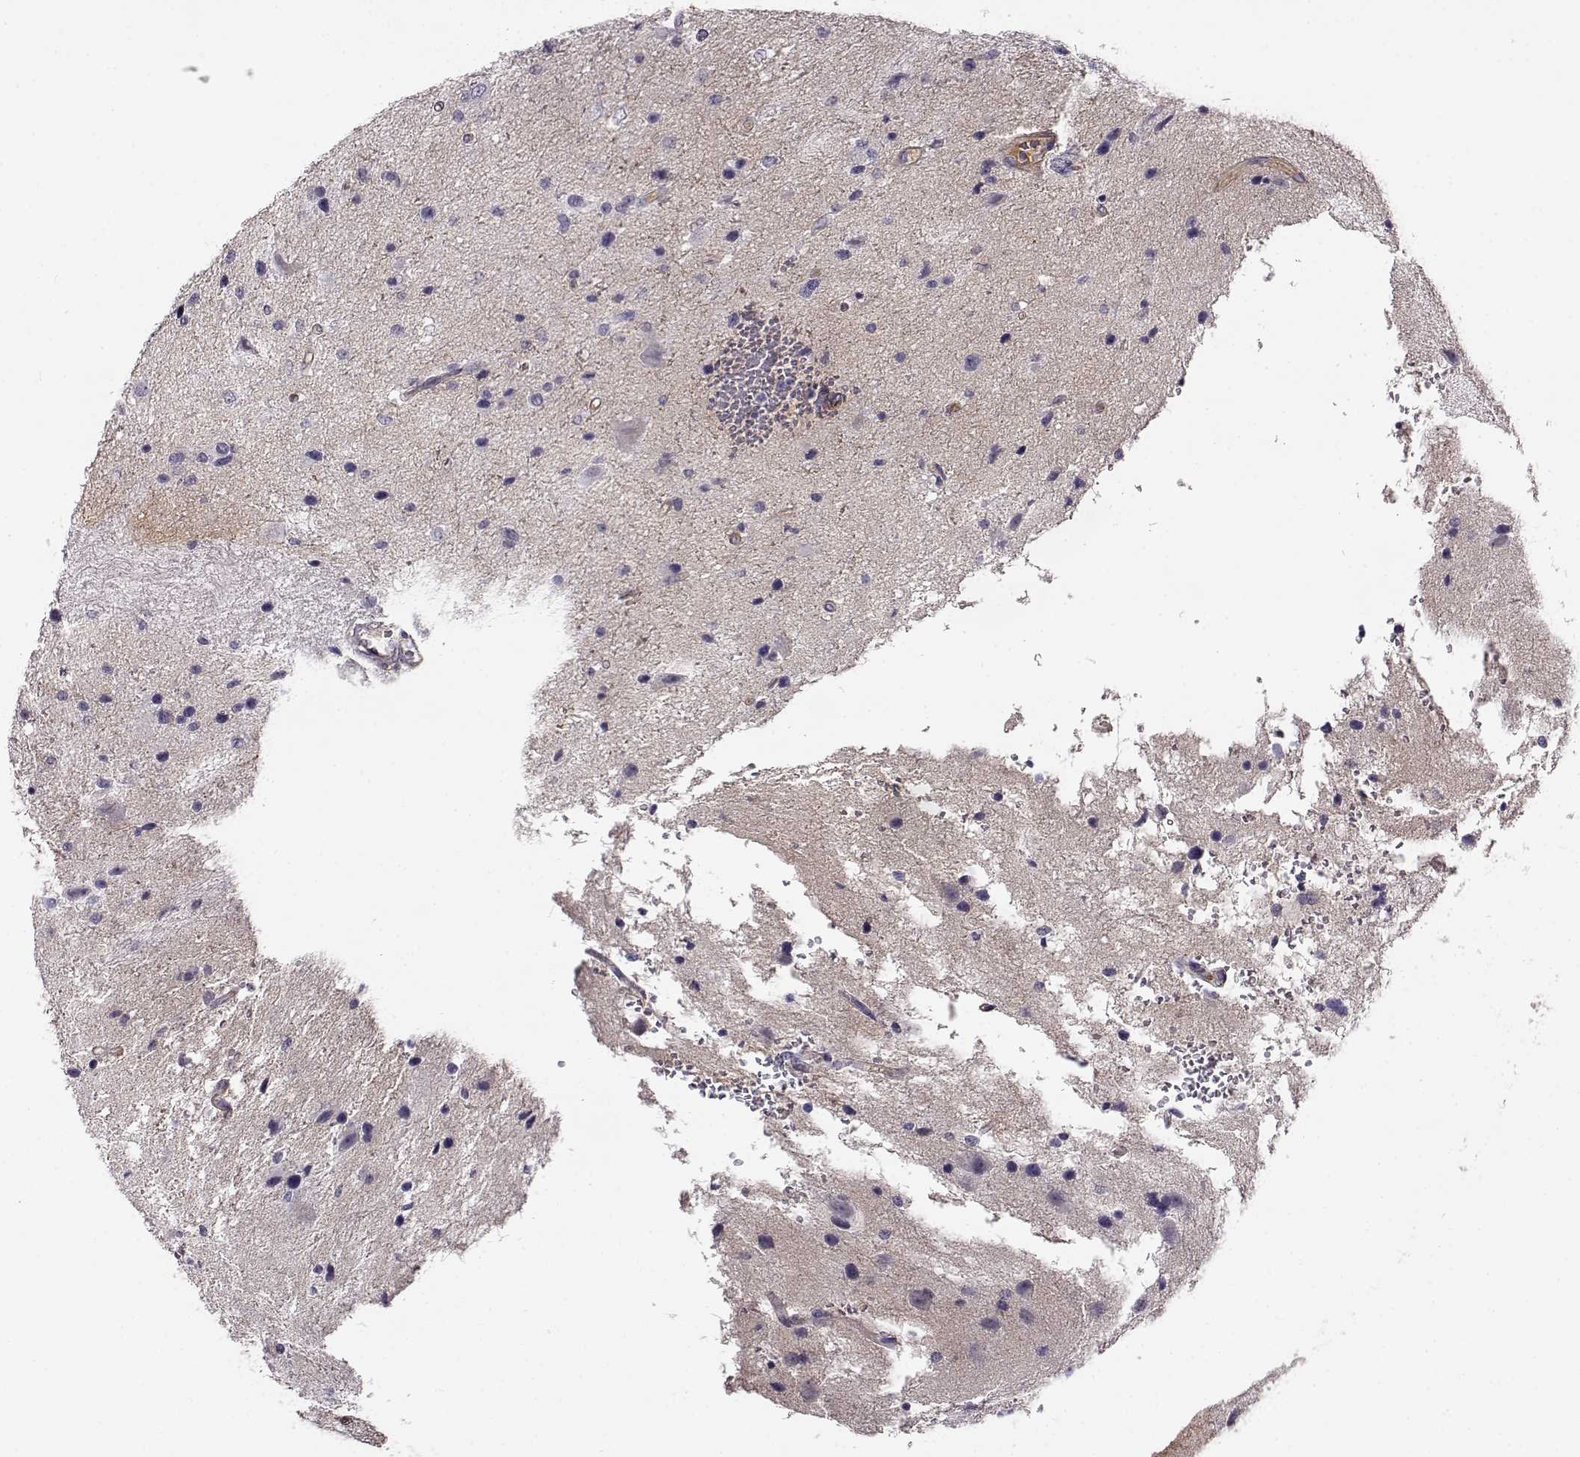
{"staining": {"intensity": "negative", "quantity": "none", "location": "none"}, "tissue": "glioma", "cell_type": "Tumor cells", "image_type": "cancer", "snomed": [{"axis": "morphology", "description": "Glioma, malignant, Low grade"}, {"axis": "topography", "description": "Brain"}], "caption": "Immunohistochemical staining of human glioma reveals no significant staining in tumor cells.", "gene": "TRIM69", "patient": {"sex": "female", "age": 32}}